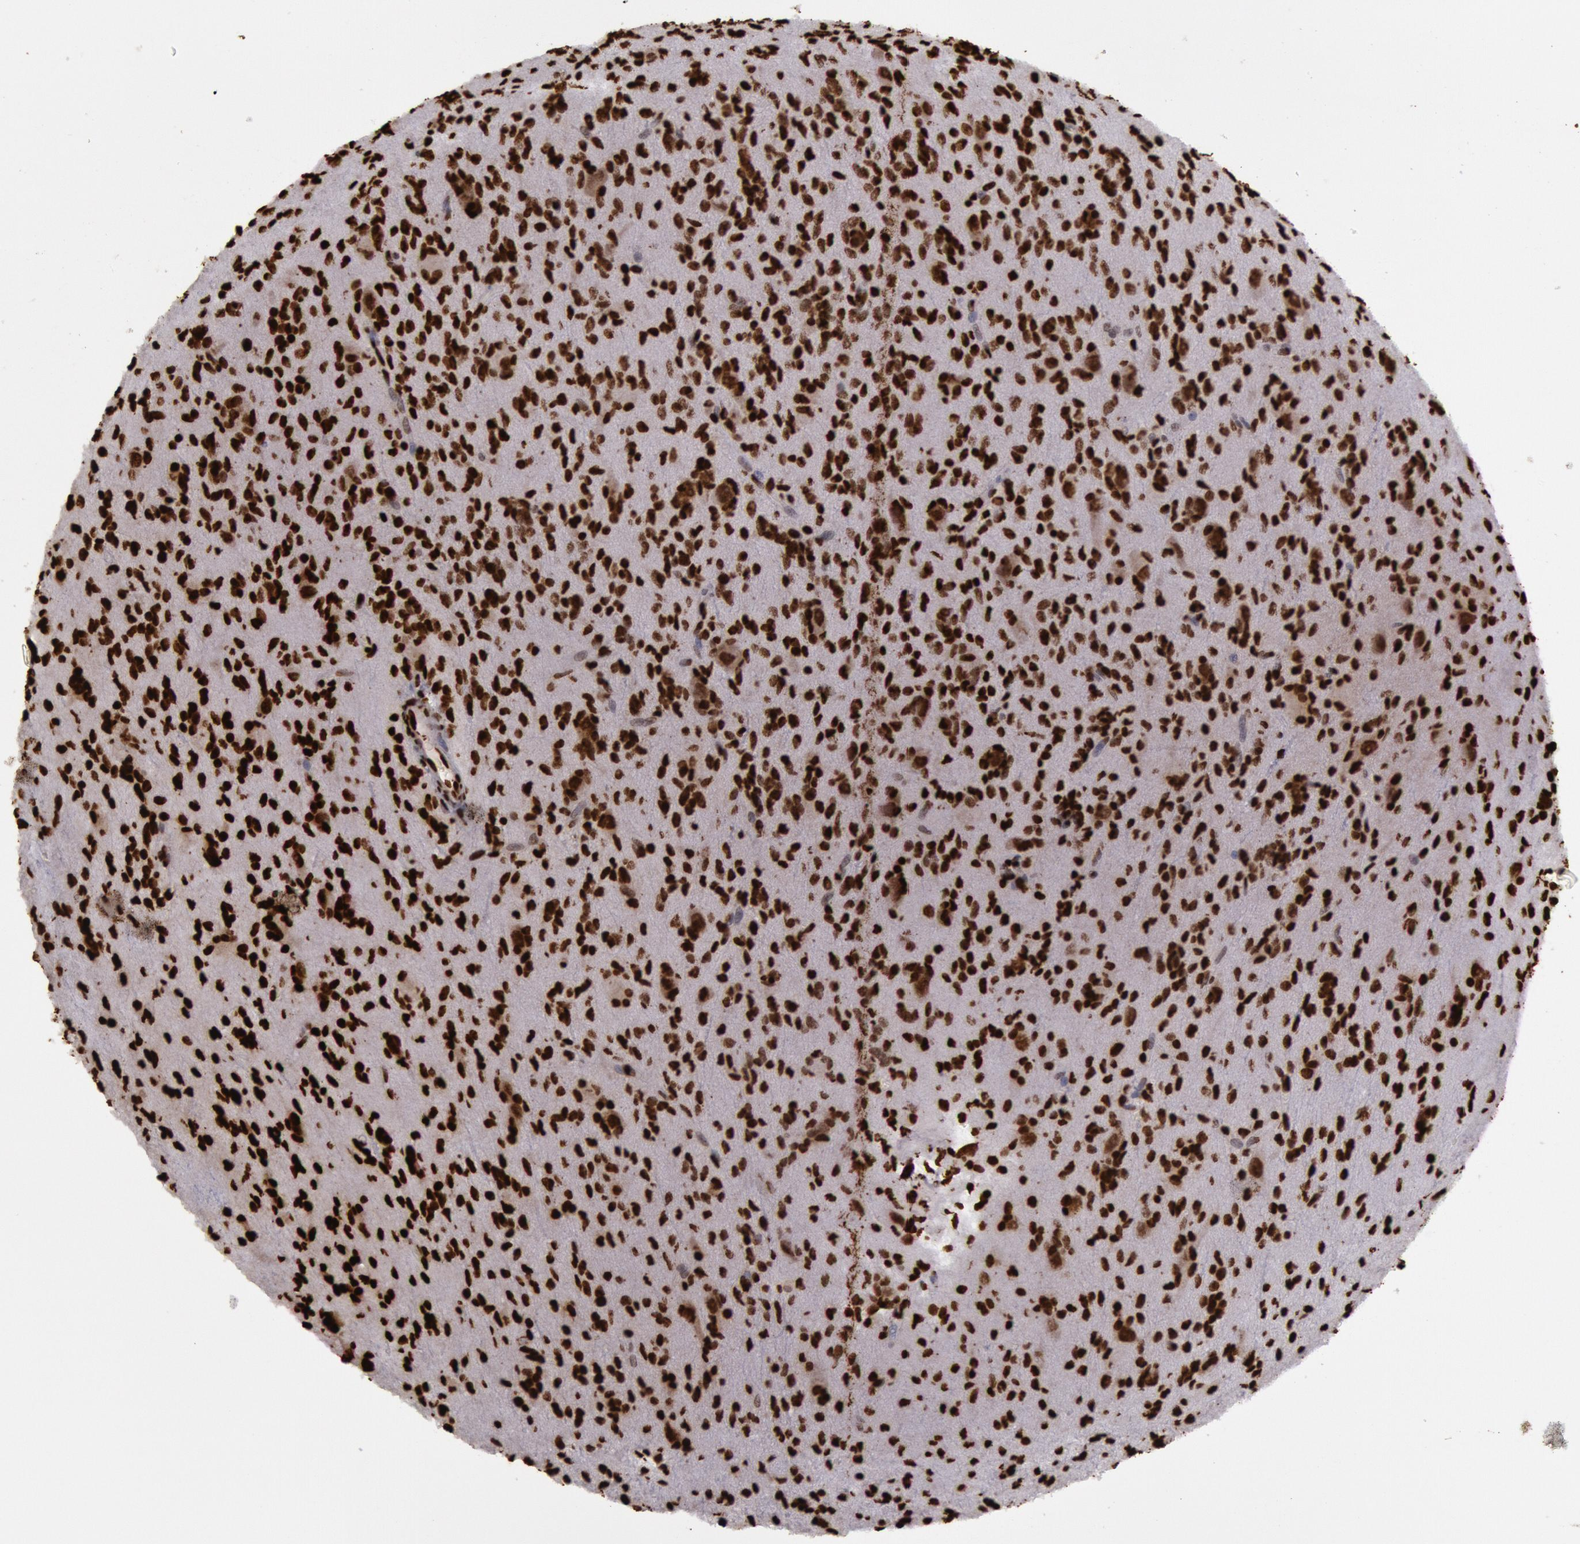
{"staining": {"intensity": "strong", "quantity": ">75%", "location": "nuclear"}, "tissue": "glioma", "cell_type": "Tumor cells", "image_type": "cancer", "snomed": [{"axis": "morphology", "description": "Glioma, malignant, Low grade"}, {"axis": "topography", "description": "Brain"}], "caption": "The image shows immunohistochemical staining of malignant glioma (low-grade). There is strong nuclear expression is appreciated in about >75% of tumor cells. (DAB (3,3'-diaminobenzidine) IHC with brightfield microscopy, high magnification).", "gene": "H3-4", "patient": {"sex": "female", "age": 15}}